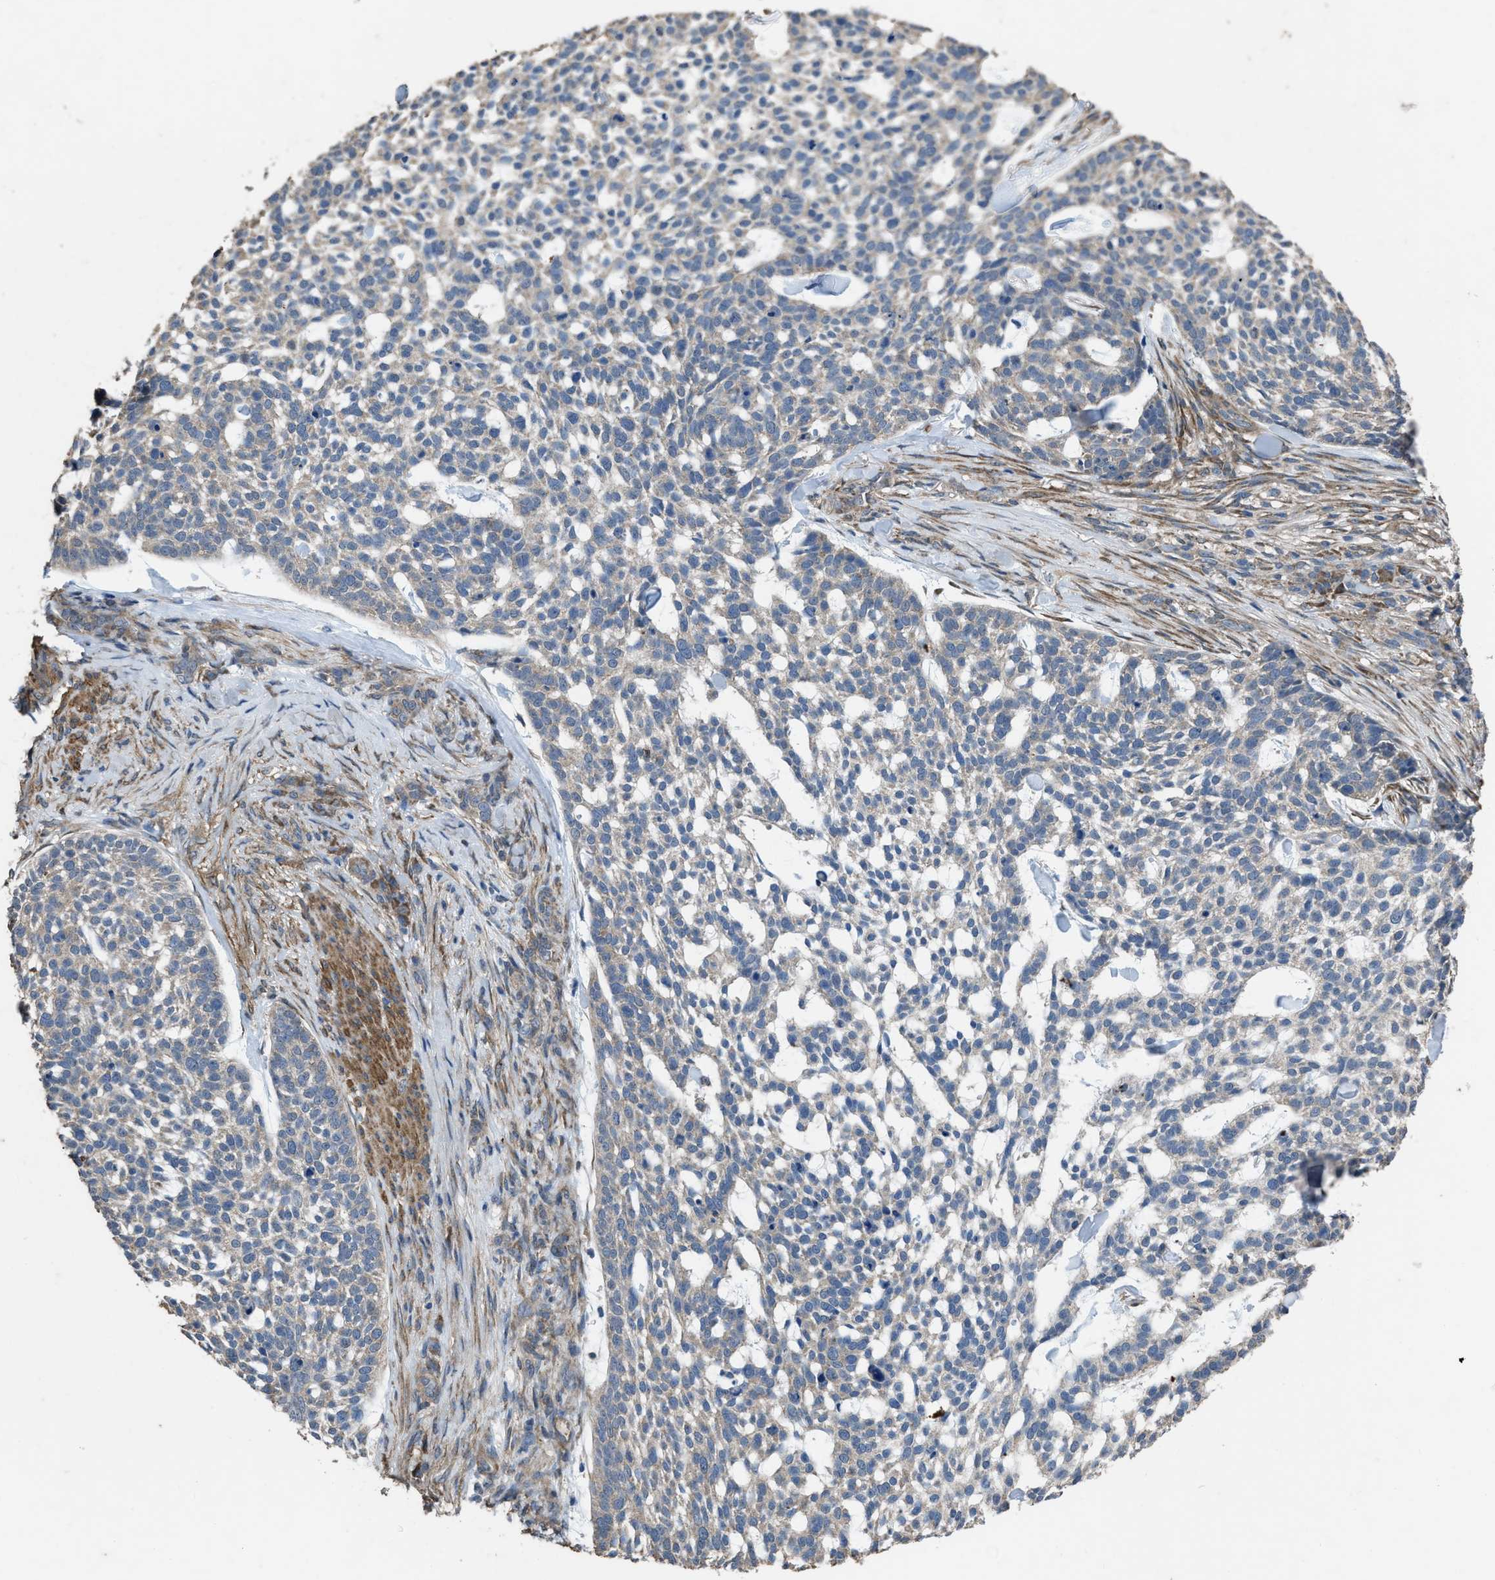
{"staining": {"intensity": "weak", "quantity": "<25%", "location": "cytoplasmic/membranous"}, "tissue": "skin cancer", "cell_type": "Tumor cells", "image_type": "cancer", "snomed": [{"axis": "morphology", "description": "Basal cell carcinoma"}, {"axis": "topography", "description": "Skin"}], "caption": "Skin cancer (basal cell carcinoma) was stained to show a protein in brown. There is no significant expression in tumor cells. (DAB (3,3'-diaminobenzidine) IHC with hematoxylin counter stain).", "gene": "ARL6", "patient": {"sex": "female", "age": 64}}